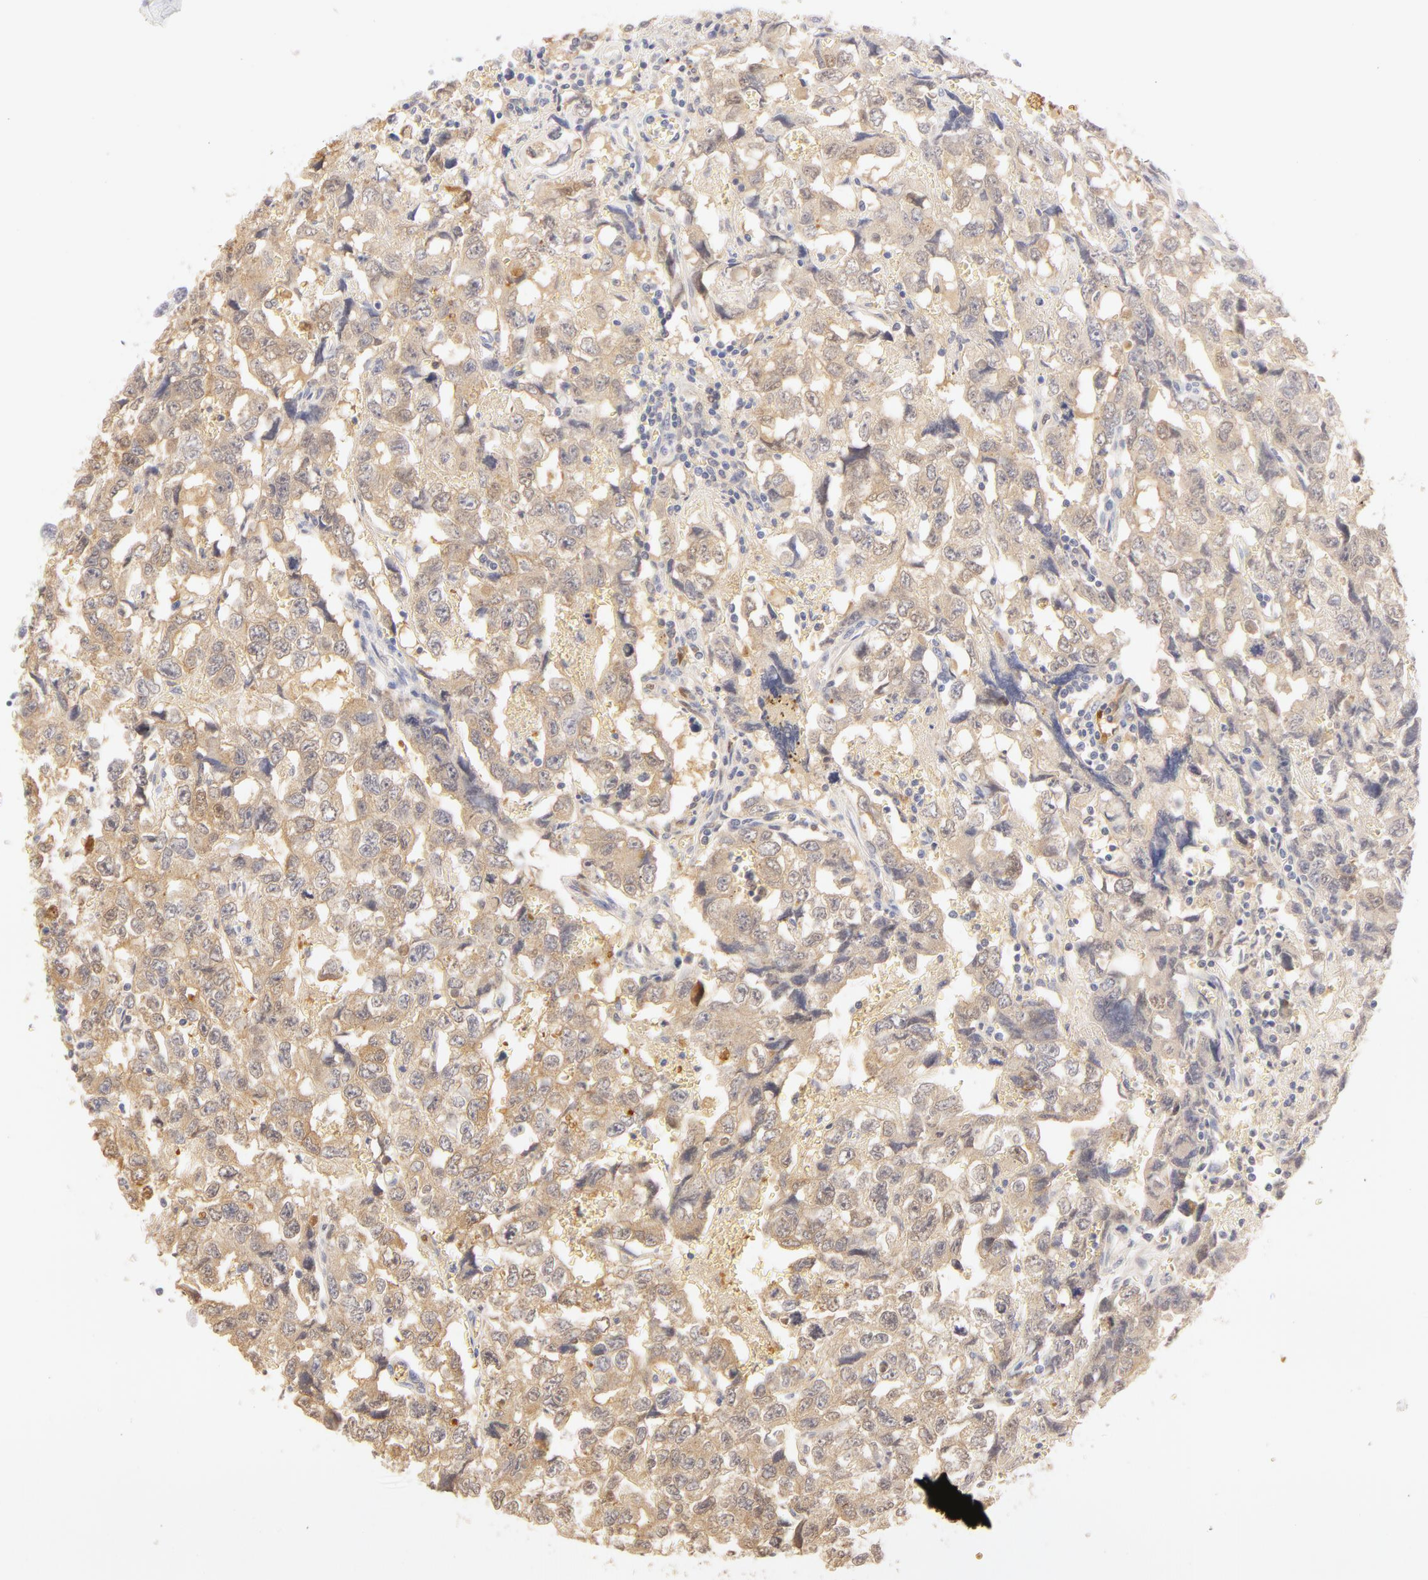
{"staining": {"intensity": "negative", "quantity": "none", "location": "none"}, "tissue": "testis cancer", "cell_type": "Tumor cells", "image_type": "cancer", "snomed": [{"axis": "morphology", "description": "Carcinoma, Embryonal, NOS"}, {"axis": "topography", "description": "Testis"}], "caption": "Immunohistochemistry (IHC) photomicrograph of neoplastic tissue: testis cancer stained with DAB (3,3'-diaminobenzidine) displays no significant protein staining in tumor cells.", "gene": "CA2", "patient": {"sex": "male", "age": 31}}